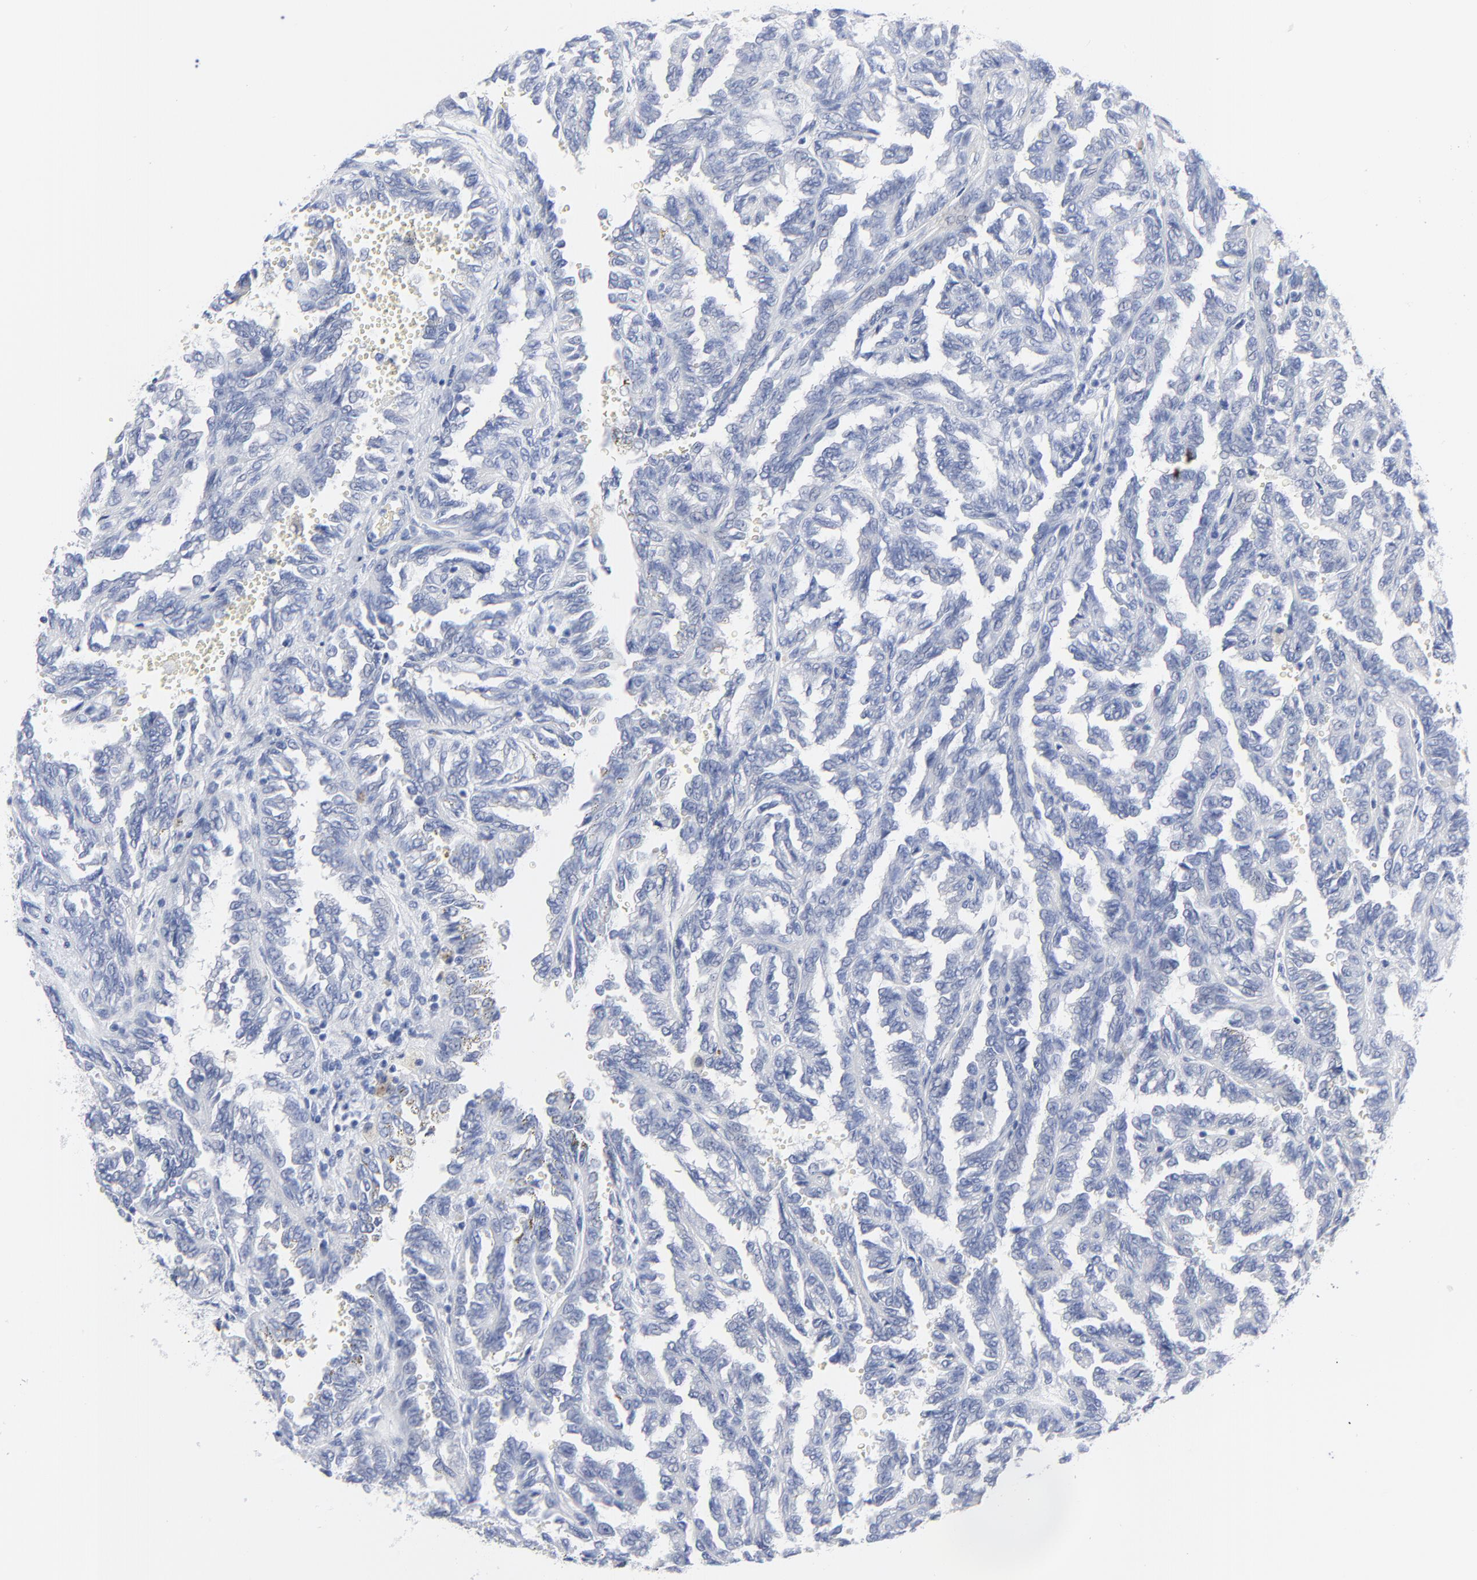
{"staining": {"intensity": "negative", "quantity": "none", "location": "none"}, "tissue": "renal cancer", "cell_type": "Tumor cells", "image_type": "cancer", "snomed": [{"axis": "morphology", "description": "Inflammation, NOS"}, {"axis": "morphology", "description": "Adenocarcinoma, NOS"}, {"axis": "topography", "description": "Kidney"}], "caption": "An IHC image of renal cancer is shown. There is no staining in tumor cells of renal cancer. The staining is performed using DAB brown chromogen with nuclei counter-stained in using hematoxylin.", "gene": "STAT2", "patient": {"sex": "male", "age": 68}}